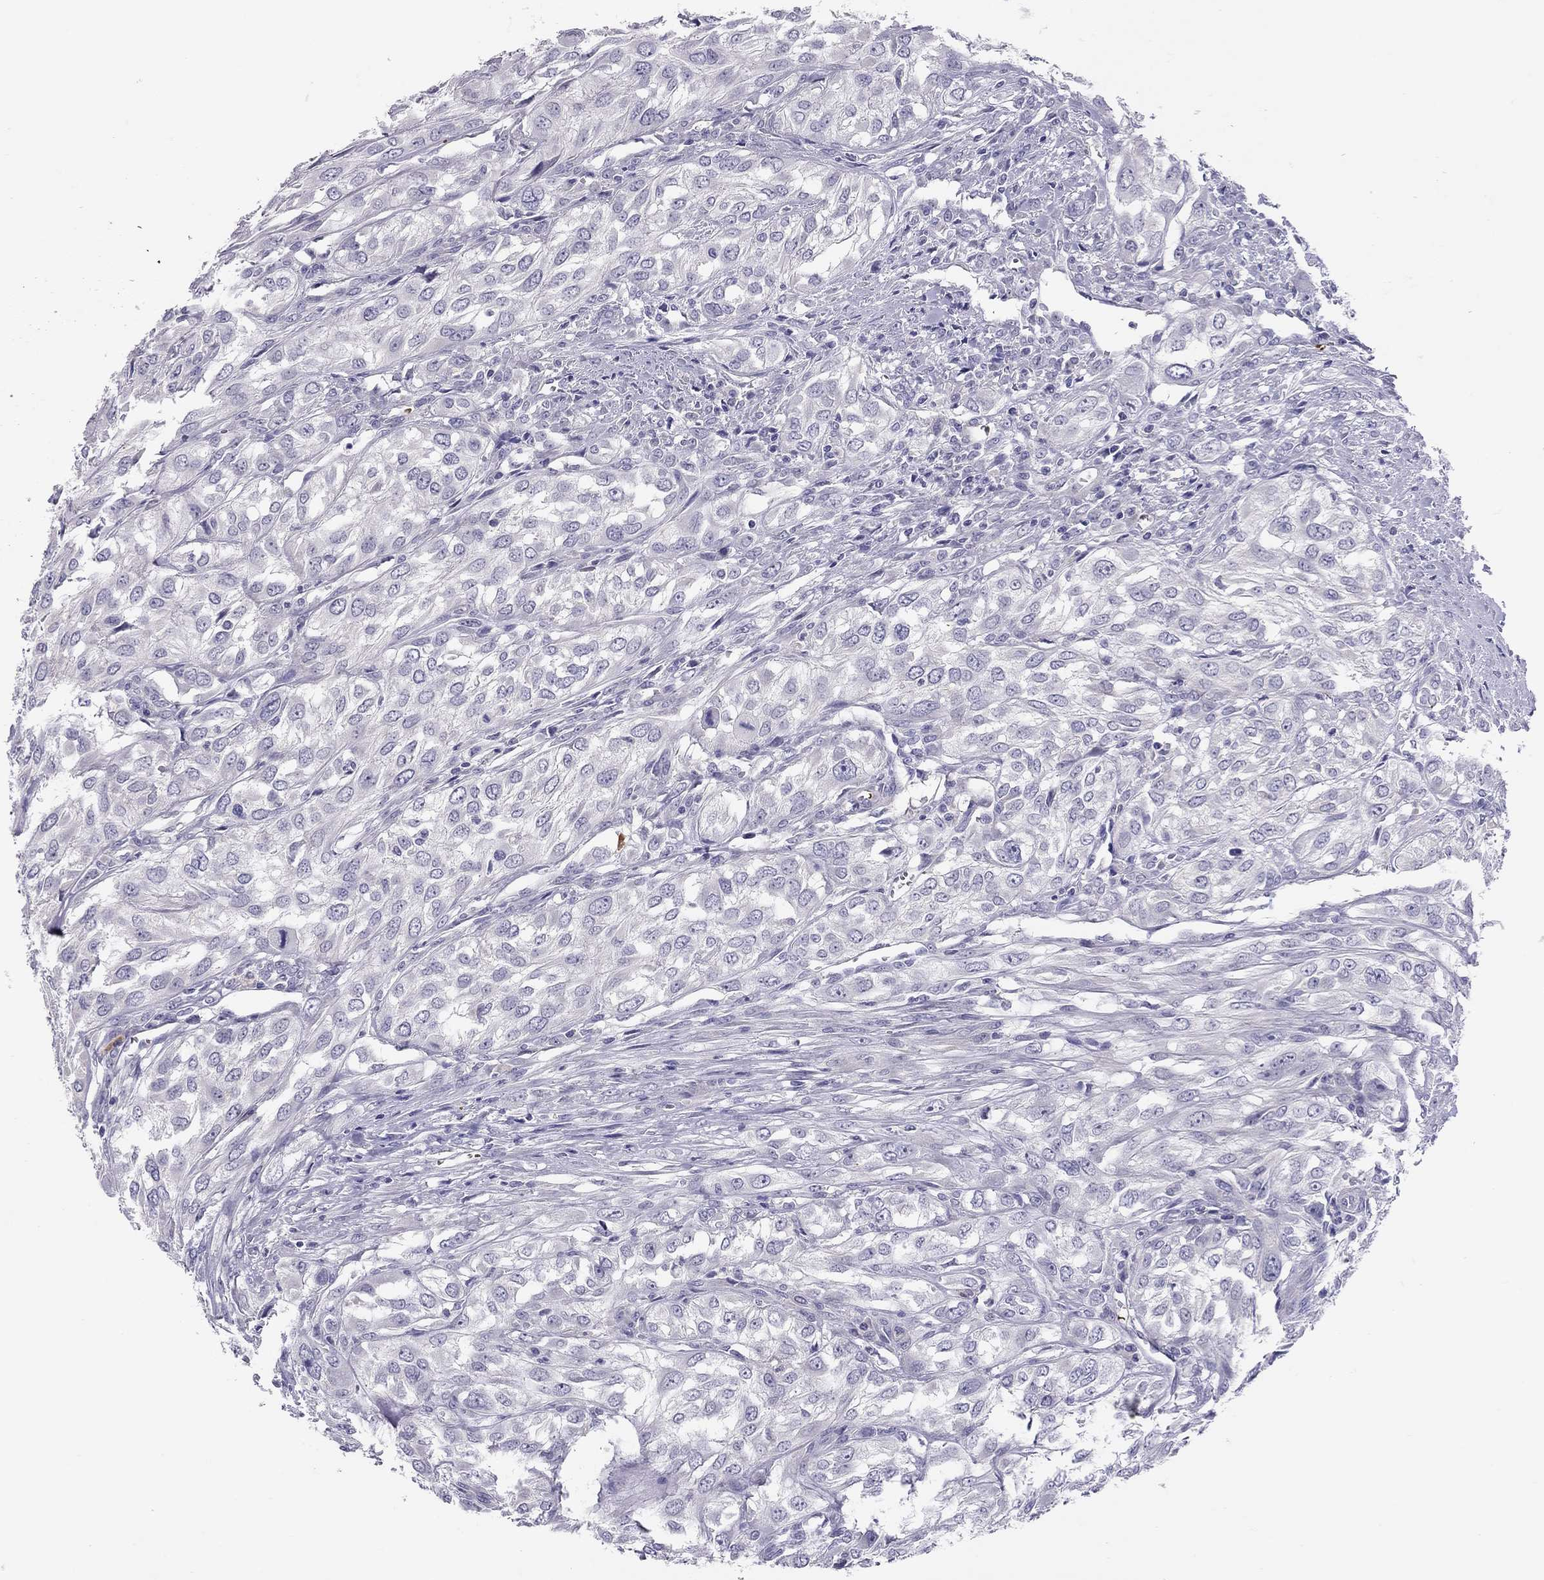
{"staining": {"intensity": "negative", "quantity": "none", "location": "none"}, "tissue": "urothelial cancer", "cell_type": "Tumor cells", "image_type": "cancer", "snomed": [{"axis": "morphology", "description": "Urothelial carcinoma, High grade"}, {"axis": "topography", "description": "Urinary bladder"}], "caption": "A high-resolution micrograph shows IHC staining of high-grade urothelial carcinoma, which displays no significant staining in tumor cells.", "gene": "FRMD1", "patient": {"sex": "male", "age": 67}}